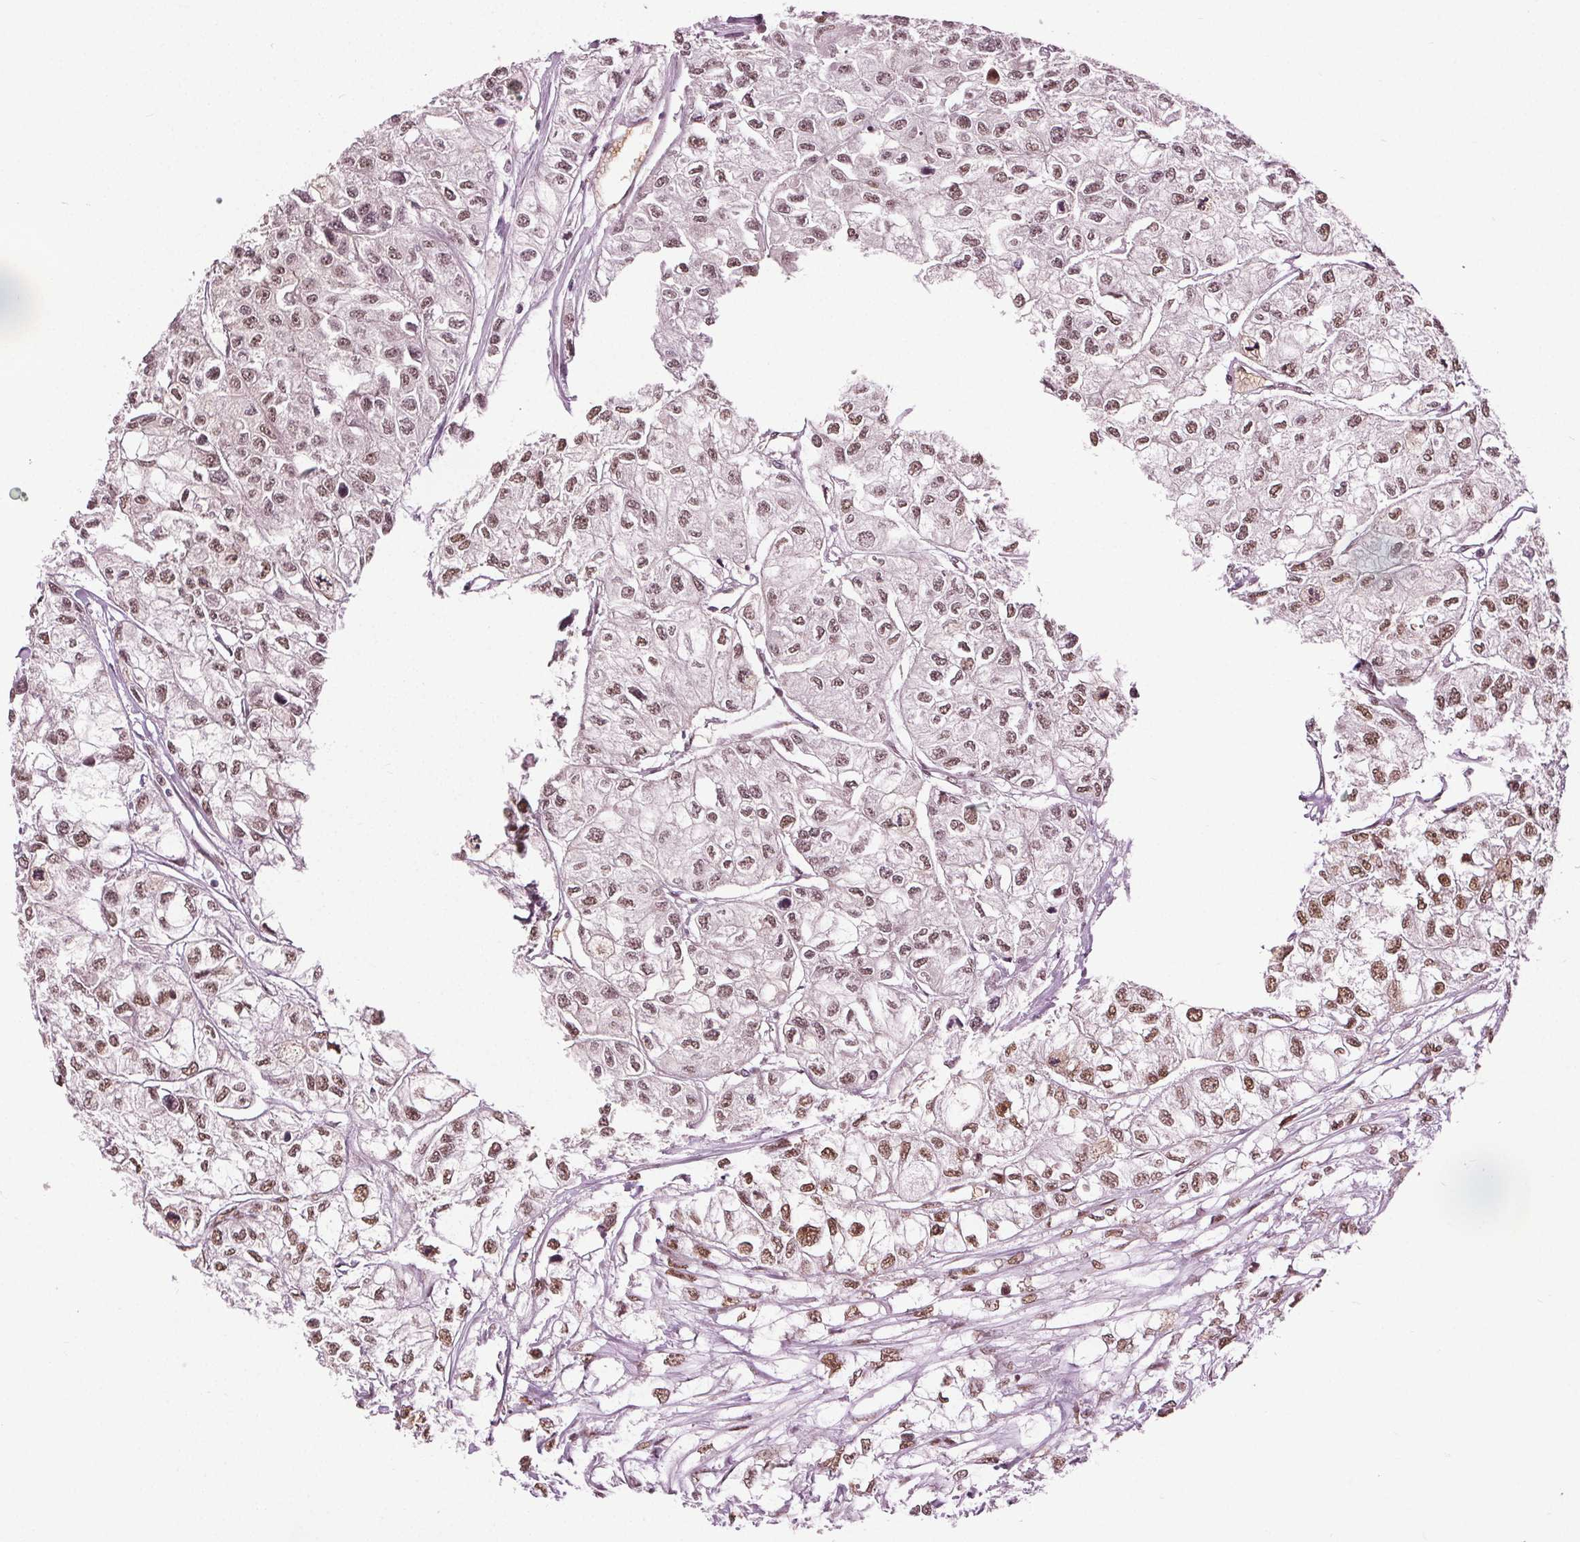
{"staining": {"intensity": "moderate", "quantity": ">75%", "location": "nuclear"}, "tissue": "renal cancer", "cell_type": "Tumor cells", "image_type": "cancer", "snomed": [{"axis": "morphology", "description": "Adenocarcinoma, NOS"}, {"axis": "topography", "description": "Kidney"}], "caption": "The photomicrograph reveals immunohistochemical staining of renal adenocarcinoma. There is moderate nuclear expression is appreciated in approximately >75% of tumor cells.", "gene": "IWS1", "patient": {"sex": "male", "age": 56}}